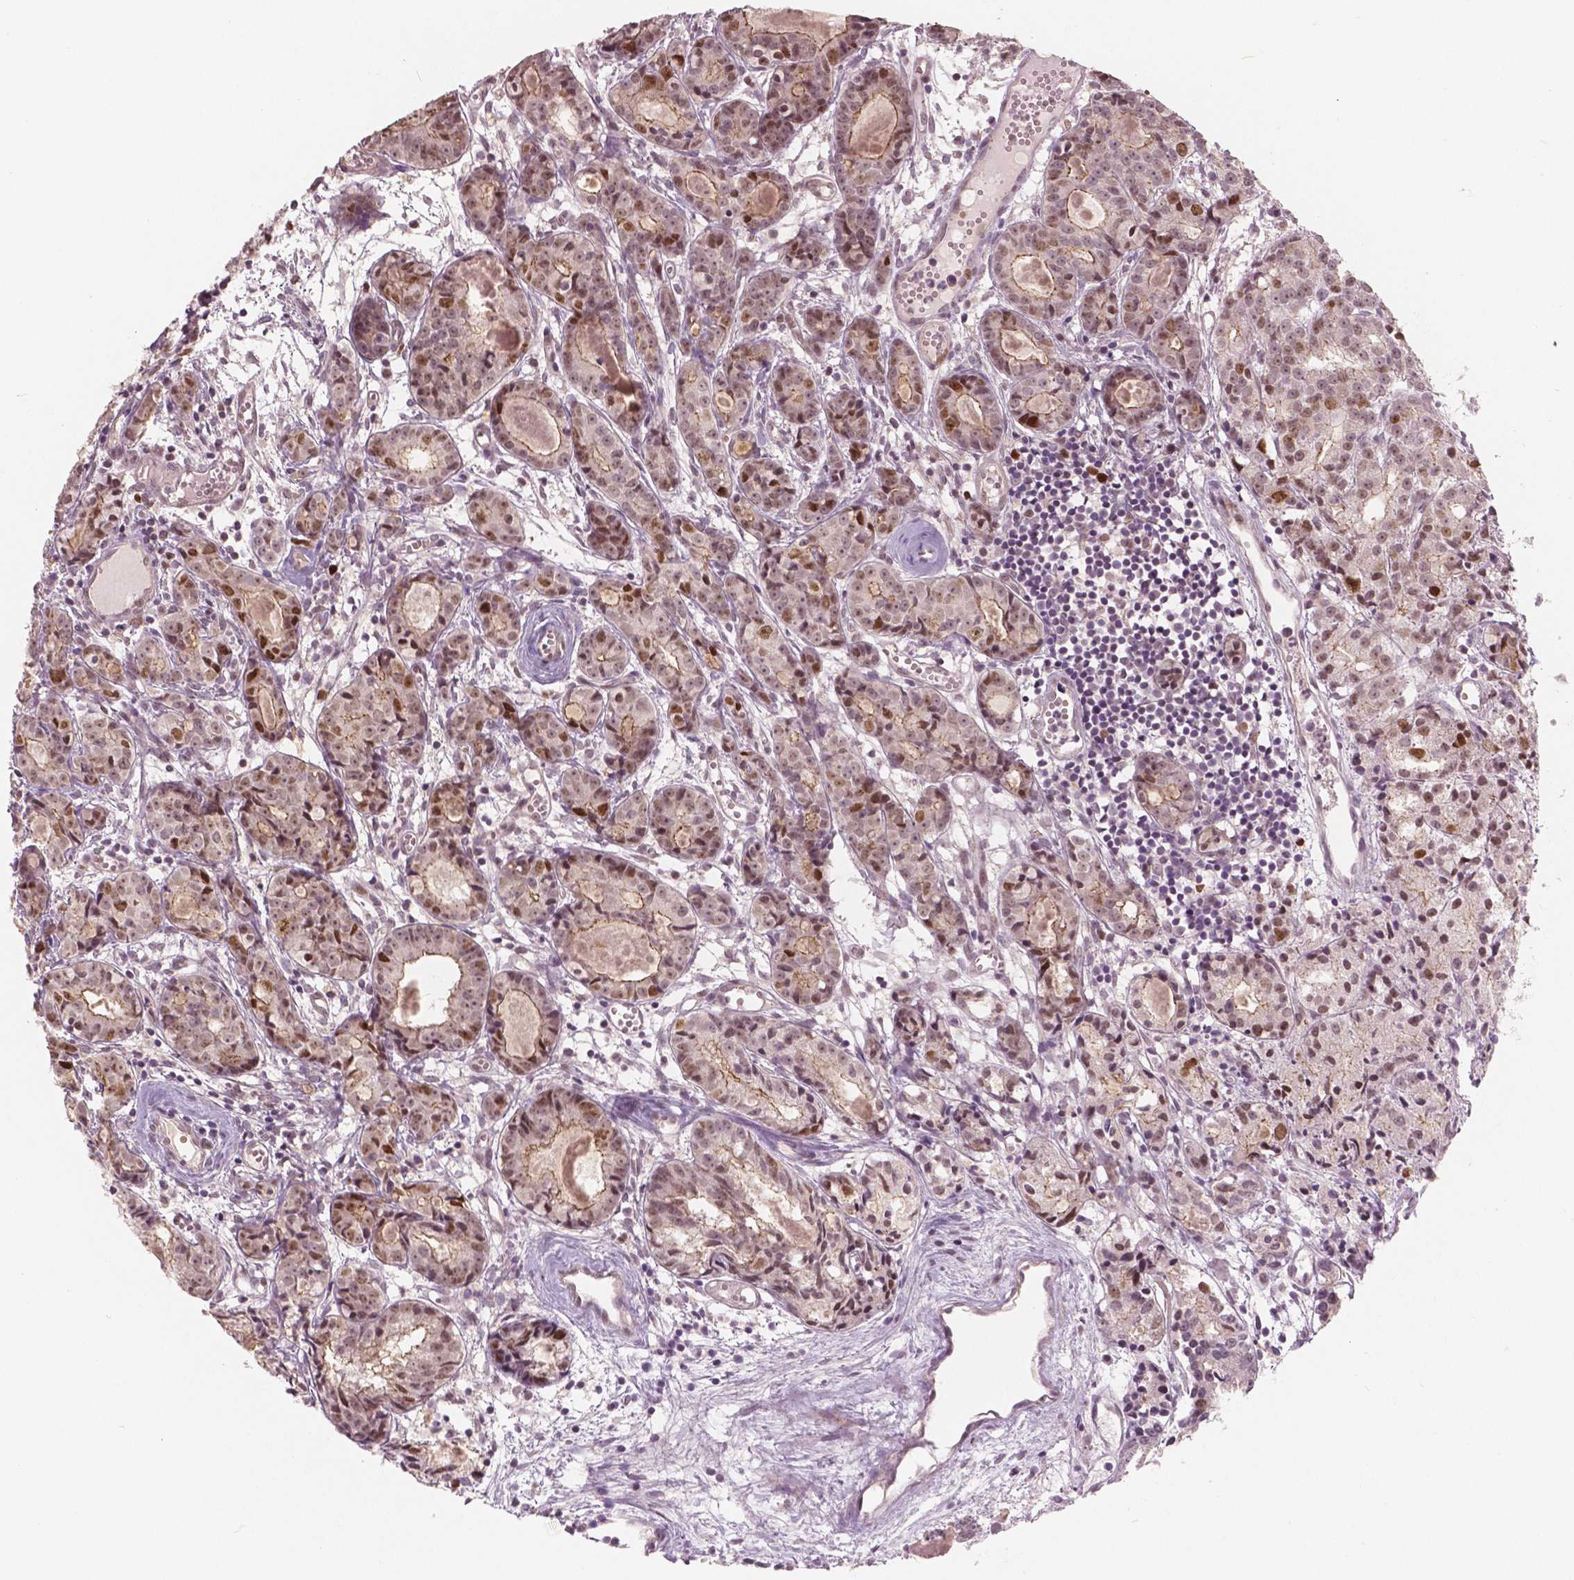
{"staining": {"intensity": "weak", "quantity": ">75%", "location": "cytoplasmic/membranous,nuclear"}, "tissue": "prostate cancer", "cell_type": "Tumor cells", "image_type": "cancer", "snomed": [{"axis": "morphology", "description": "Adenocarcinoma, Medium grade"}, {"axis": "topography", "description": "Prostate"}], "caption": "The photomicrograph displays a brown stain indicating the presence of a protein in the cytoplasmic/membranous and nuclear of tumor cells in prostate cancer.", "gene": "NSD2", "patient": {"sex": "male", "age": 74}}